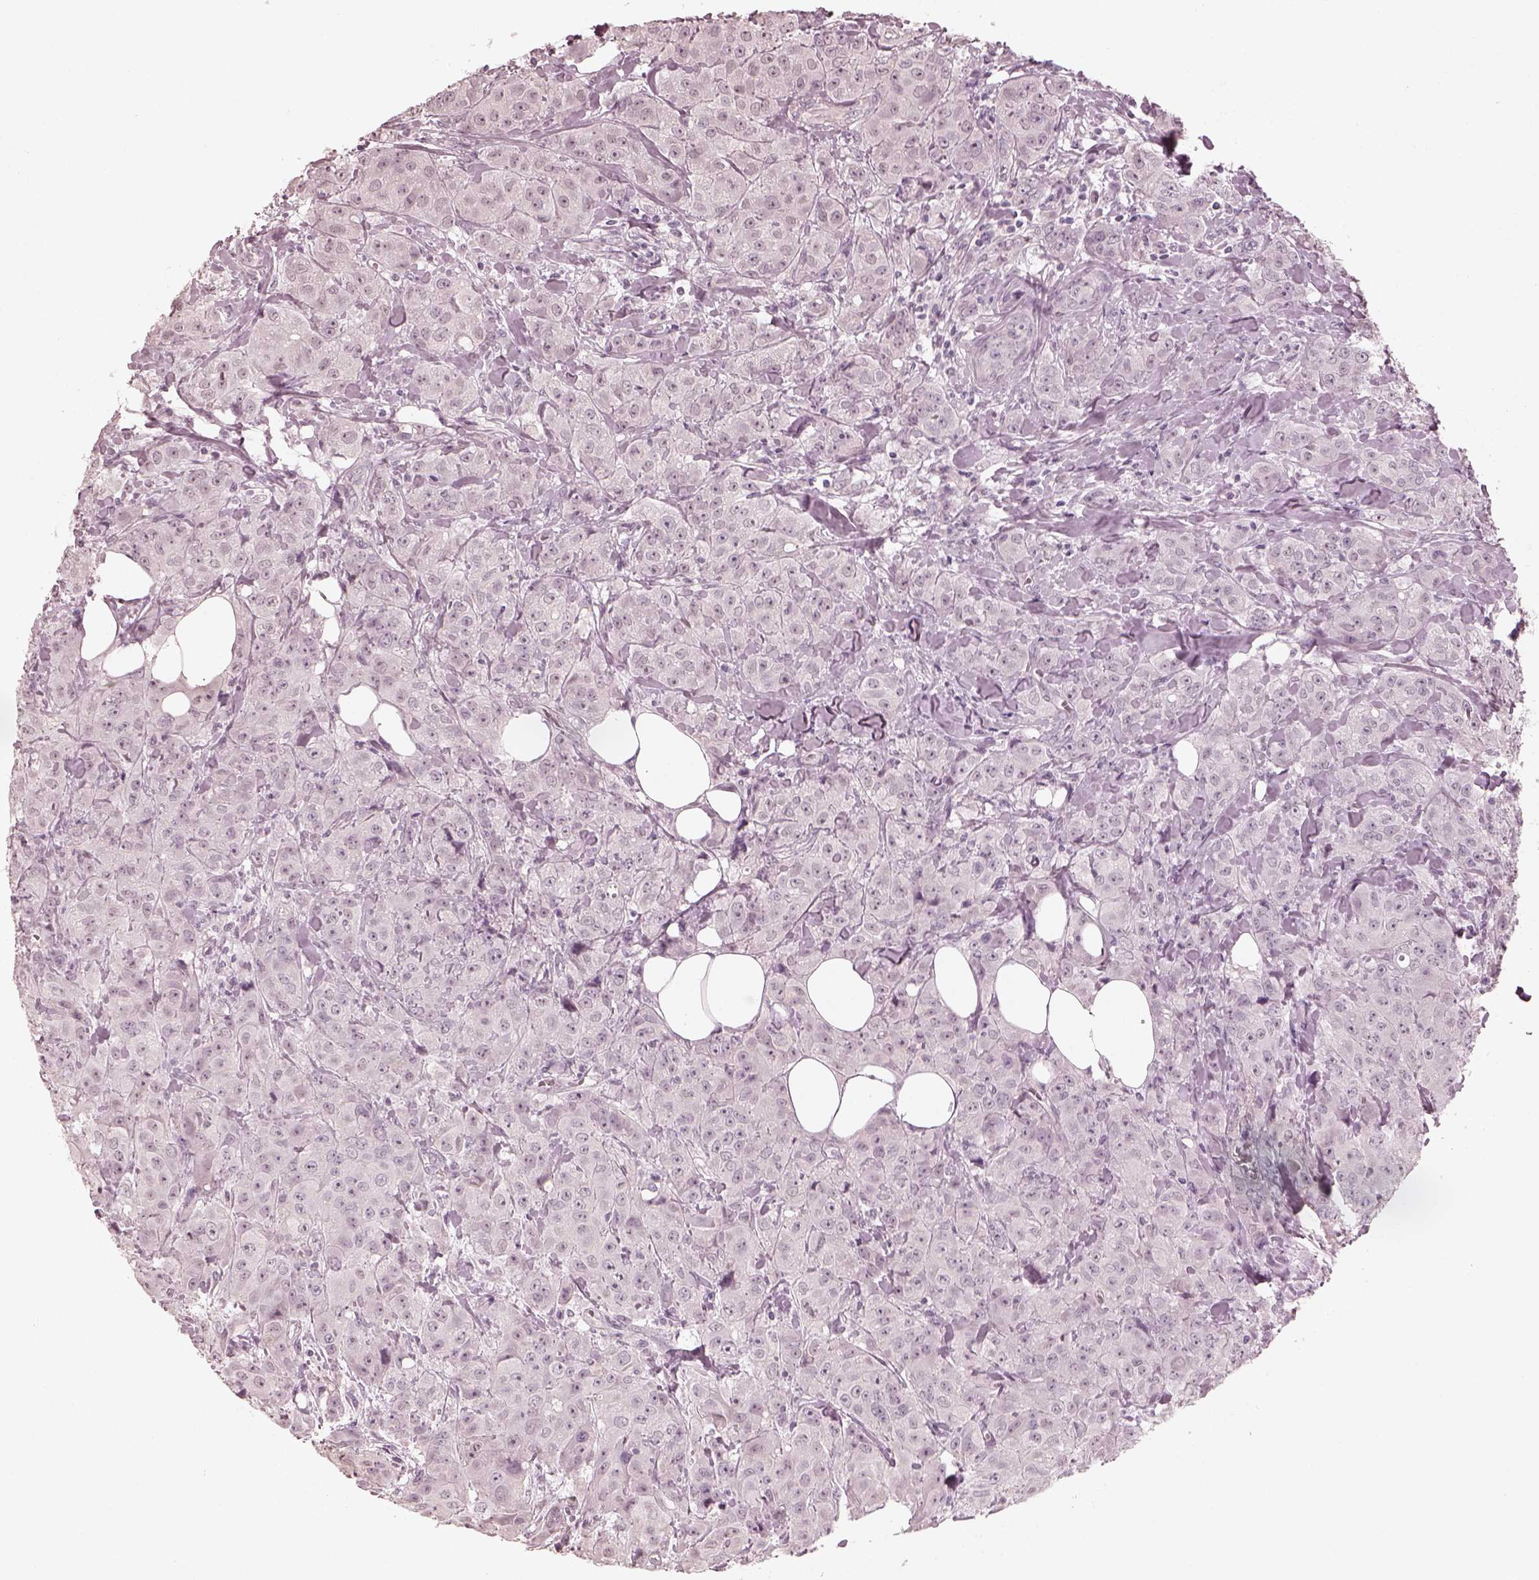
{"staining": {"intensity": "negative", "quantity": "none", "location": "none"}, "tissue": "breast cancer", "cell_type": "Tumor cells", "image_type": "cancer", "snomed": [{"axis": "morphology", "description": "Duct carcinoma"}, {"axis": "topography", "description": "Breast"}], "caption": "The immunohistochemistry (IHC) histopathology image has no significant staining in tumor cells of infiltrating ductal carcinoma (breast) tissue.", "gene": "OPTC", "patient": {"sex": "female", "age": 43}}